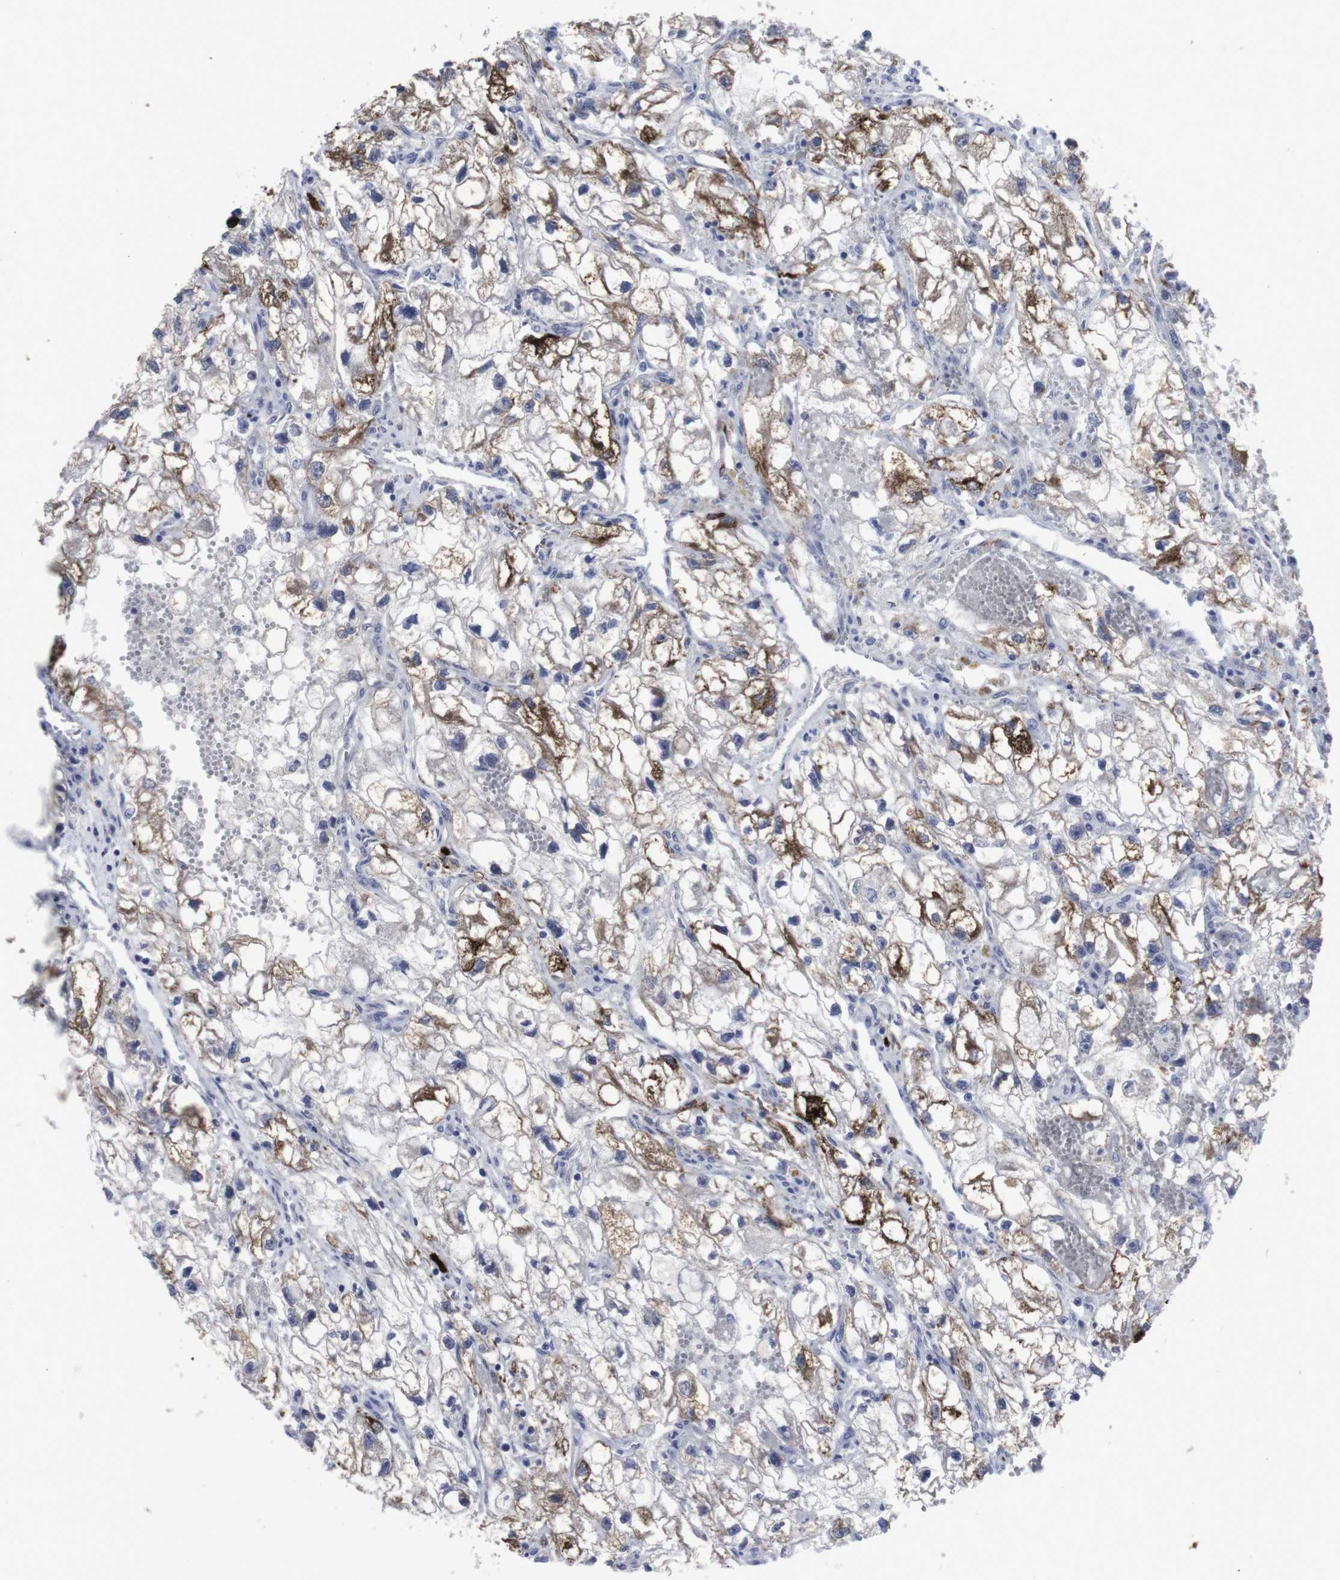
{"staining": {"intensity": "moderate", "quantity": "25%-75%", "location": "cytoplasmic/membranous"}, "tissue": "renal cancer", "cell_type": "Tumor cells", "image_type": "cancer", "snomed": [{"axis": "morphology", "description": "Adenocarcinoma, NOS"}, {"axis": "topography", "description": "Kidney"}], "caption": "Immunohistochemical staining of renal cancer (adenocarcinoma) reveals medium levels of moderate cytoplasmic/membranous staining in about 25%-75% of tumor cells. (Brightfield microscopy of DAB IHC at high magnification).", "gene": "SNCG", "patient": {"sex": "female", "age": 70}}